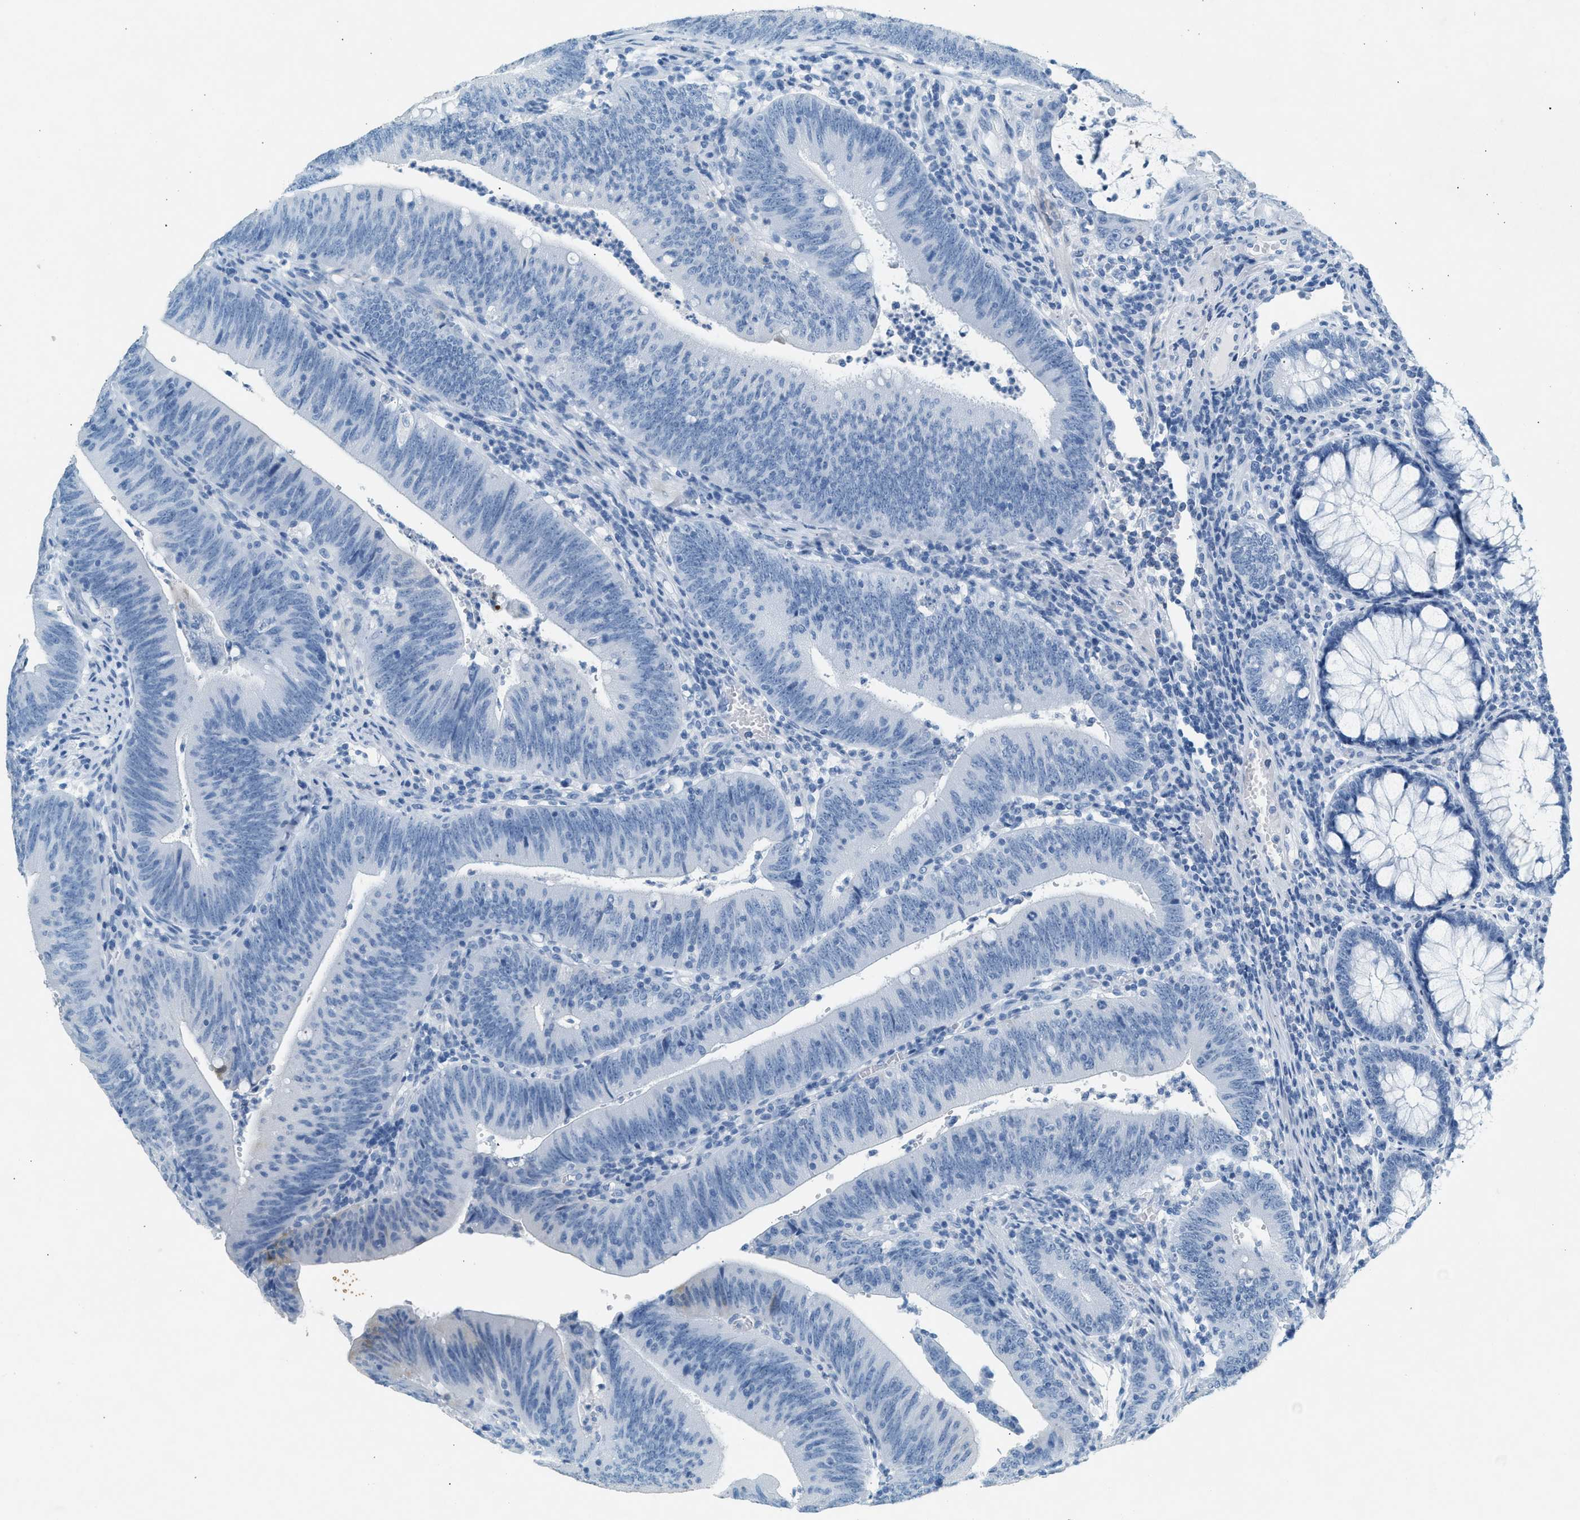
{"staining": {"intensity": "negative", "quantity": "none", "location": "none"}, "tissue": "colorectal cancer", "cell_type": "Tumor cells", "image_type": "cancer", "snomed": [{"axis": "morphology", "description": "Normal tissue, NOS"}, {"axis": "morphology", "description": "Adenocarcinoma, NOS"}, {"axis": "topography", "description": "Rectum"}], "caption": "This is an immunohistochemistry micrograph of colorectal cancer (adenocarcinoma). There is no positivity in tumor cells.", "gene": "HHATL", "patient": {"sex": "female", "age": 66}}